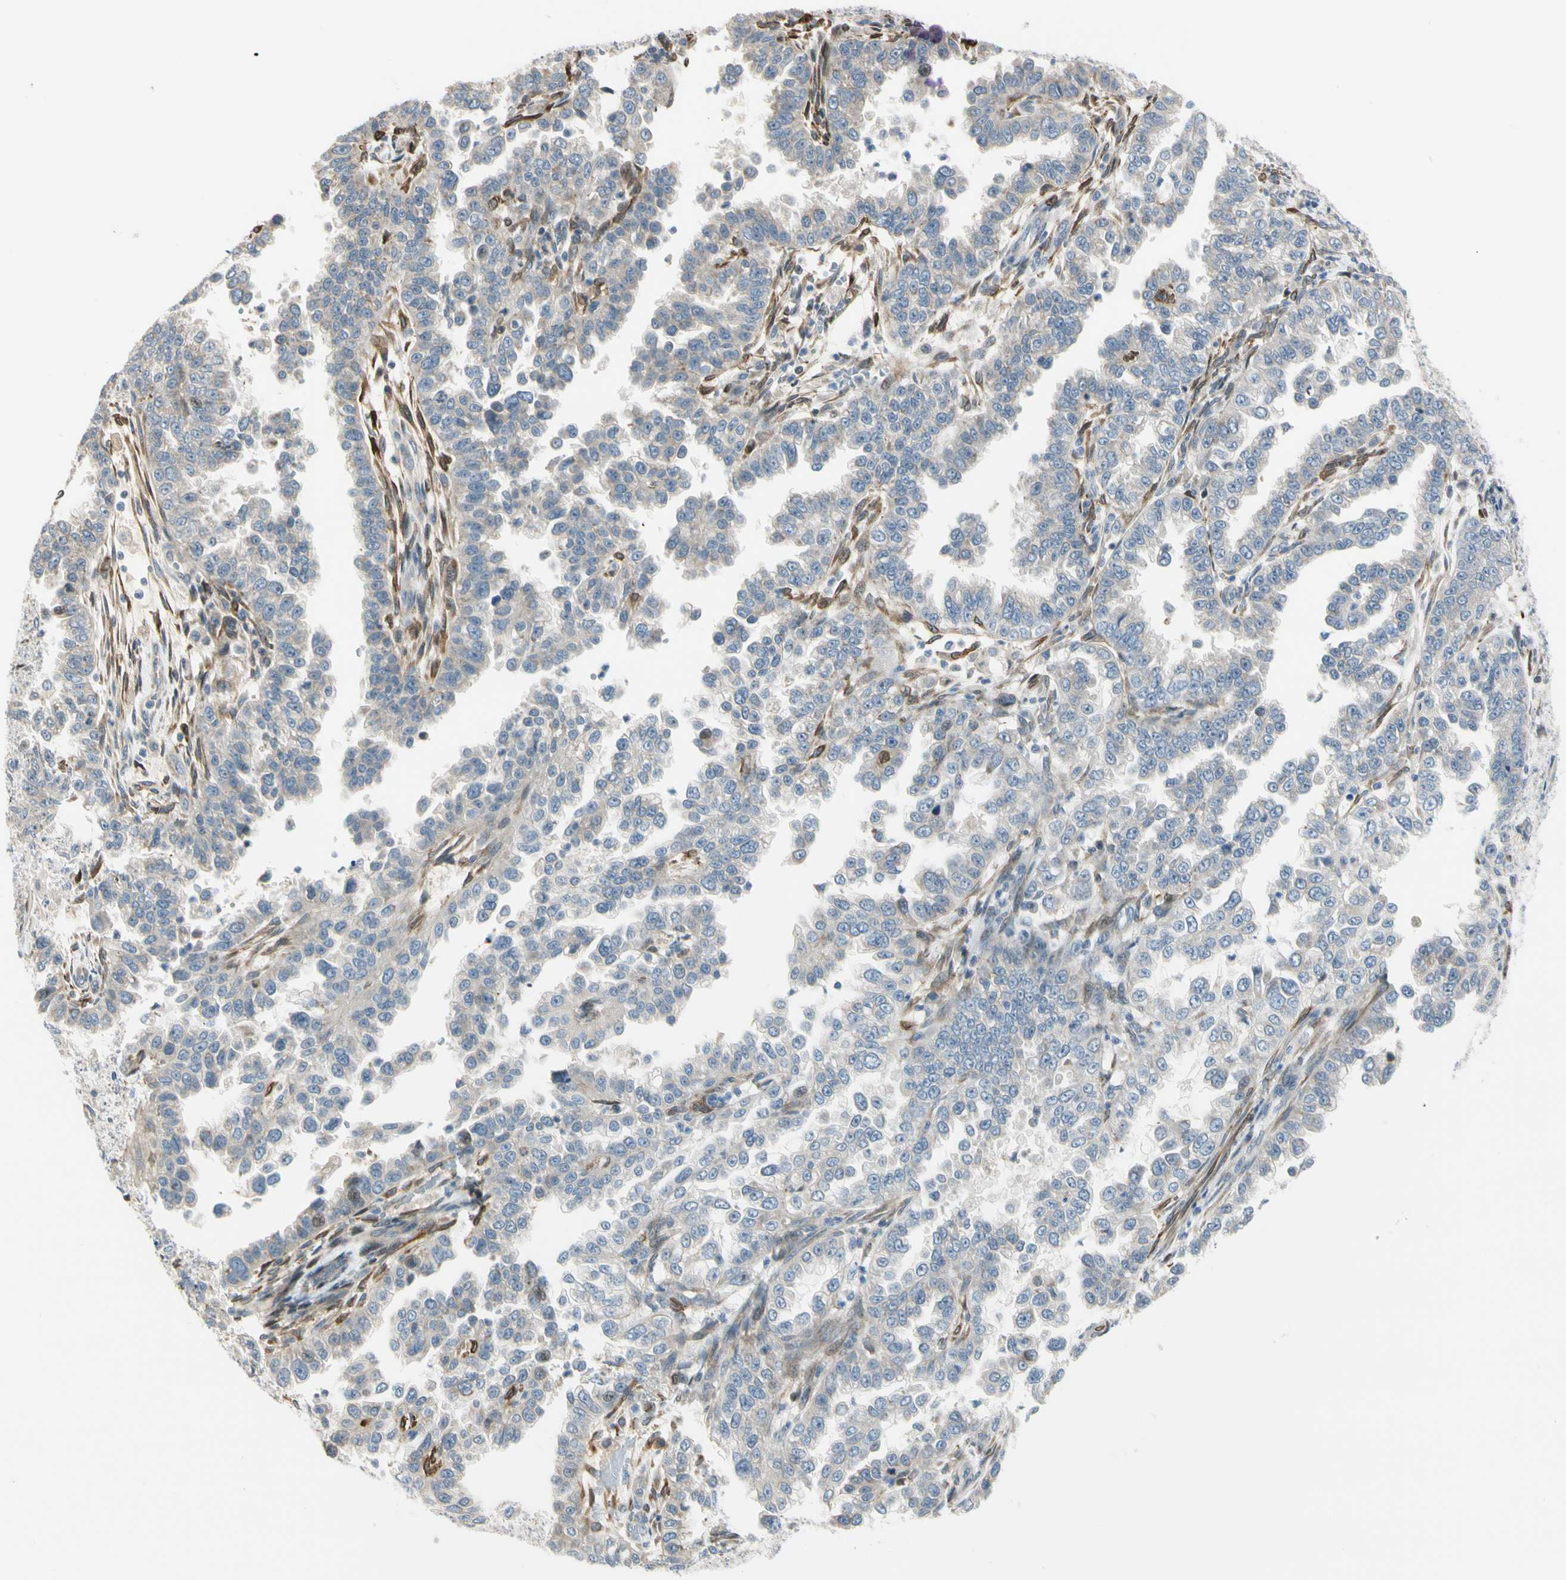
{"staining": {"intensity": "weak", "quantity": "<25%", "location": "nuclear"}, "tissue": "endometrial cancer", "cell_type": "Tumor cells", "image_type": "cancer", "snomed": [{"axis": "morphology", "description": "Adenocarcinoma, NOS"}, {"axis": "topography", "description": "Endometrium"}], "caption": "A high-resolution histopathology image shows immunohistochemistry staining of adenocarcinoma (endometrial), which demonstrates no significant expression in tumor cells. The staining was performed using DAB (3,3'-diaminobenzidine) to visualize the protein expression in brown, while the nuclei were stained in blue with hematoxylin (Magnification: 20x).", "gene": "NPDC1", "patient": {"sex": "female", "age": 85}}